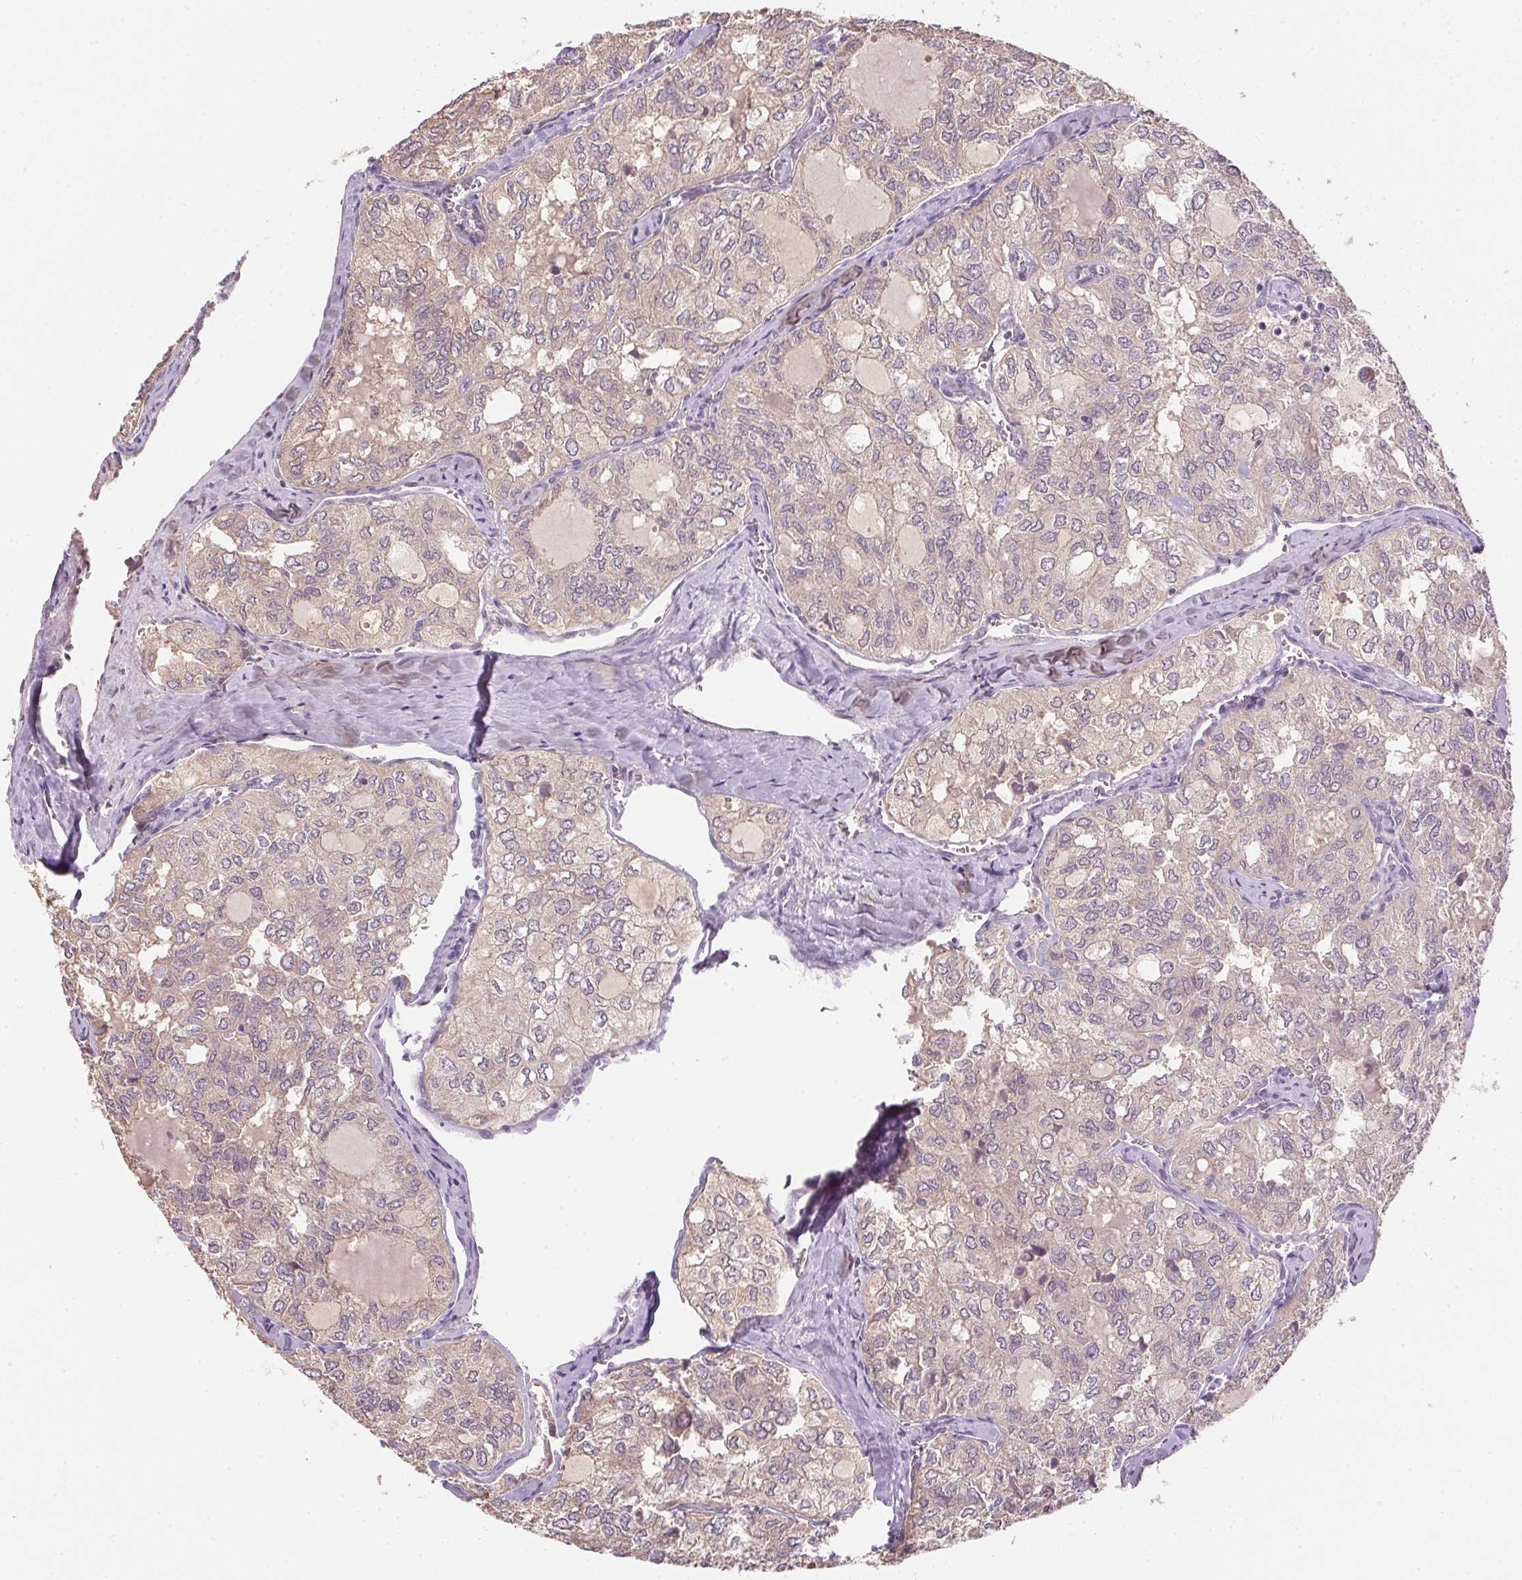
{"staining": {"intensity": "weak", "quantity": "<25%", "location": "cytoplasmic/membranous"}, "tissue": "thyroid cancer", "cell_type": "Tumor cells", "image_type": "cancer", "snomed": [{"axis": "morphology", "description": "Follicular adenoma carcinoma, NOS"}, {"axis": "topography", "description": "Thyroid gland"}], "caption": "Tumor cells show no significant protein positivity in thyroid cancer (follicular adenoma carcinoma). (Brightfield microscopy of DAB immunohistochemistry at high magnification).", "gene": "ALDH8A1", "patient": {"sex": "male", "age": 75}}